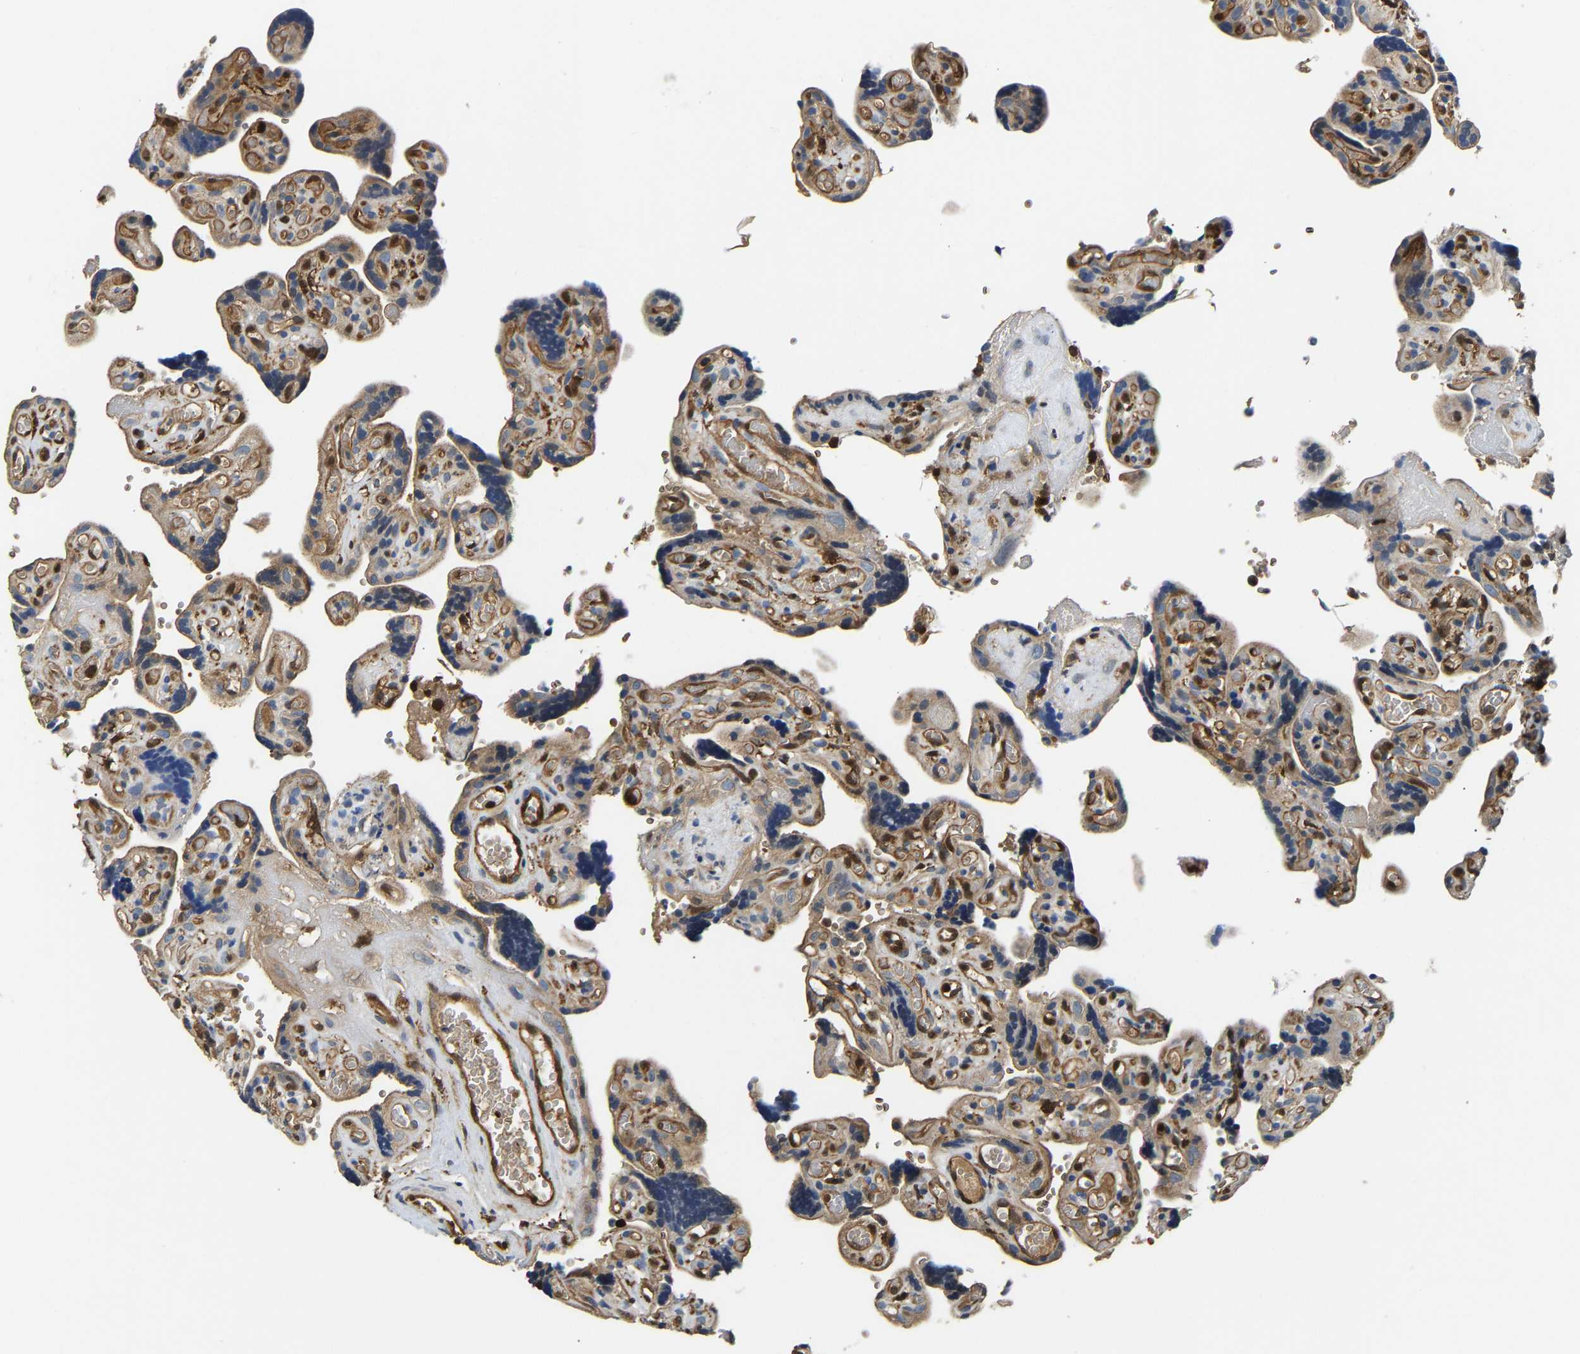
{"staining": {"intensity": "weak", "quantity": "<25%", "location": "cytoplasmic/membranous"}, "tissue": "placenta", "cell_type": "Decidual cells", "image_type": "normal", "snomed": [{"axis": "morphology", "description": "Normal tissue, NOS"}, {"axis": "topography", "description": "Placenta"}], "caption": "Immunohistochemistry (IHC) image of benign human placenta stained for a protein (brown), which demonstrates no positivity in decidual cells.", "gene": "GIMAP7", "patient": {"sex": "female", "age": 30}}